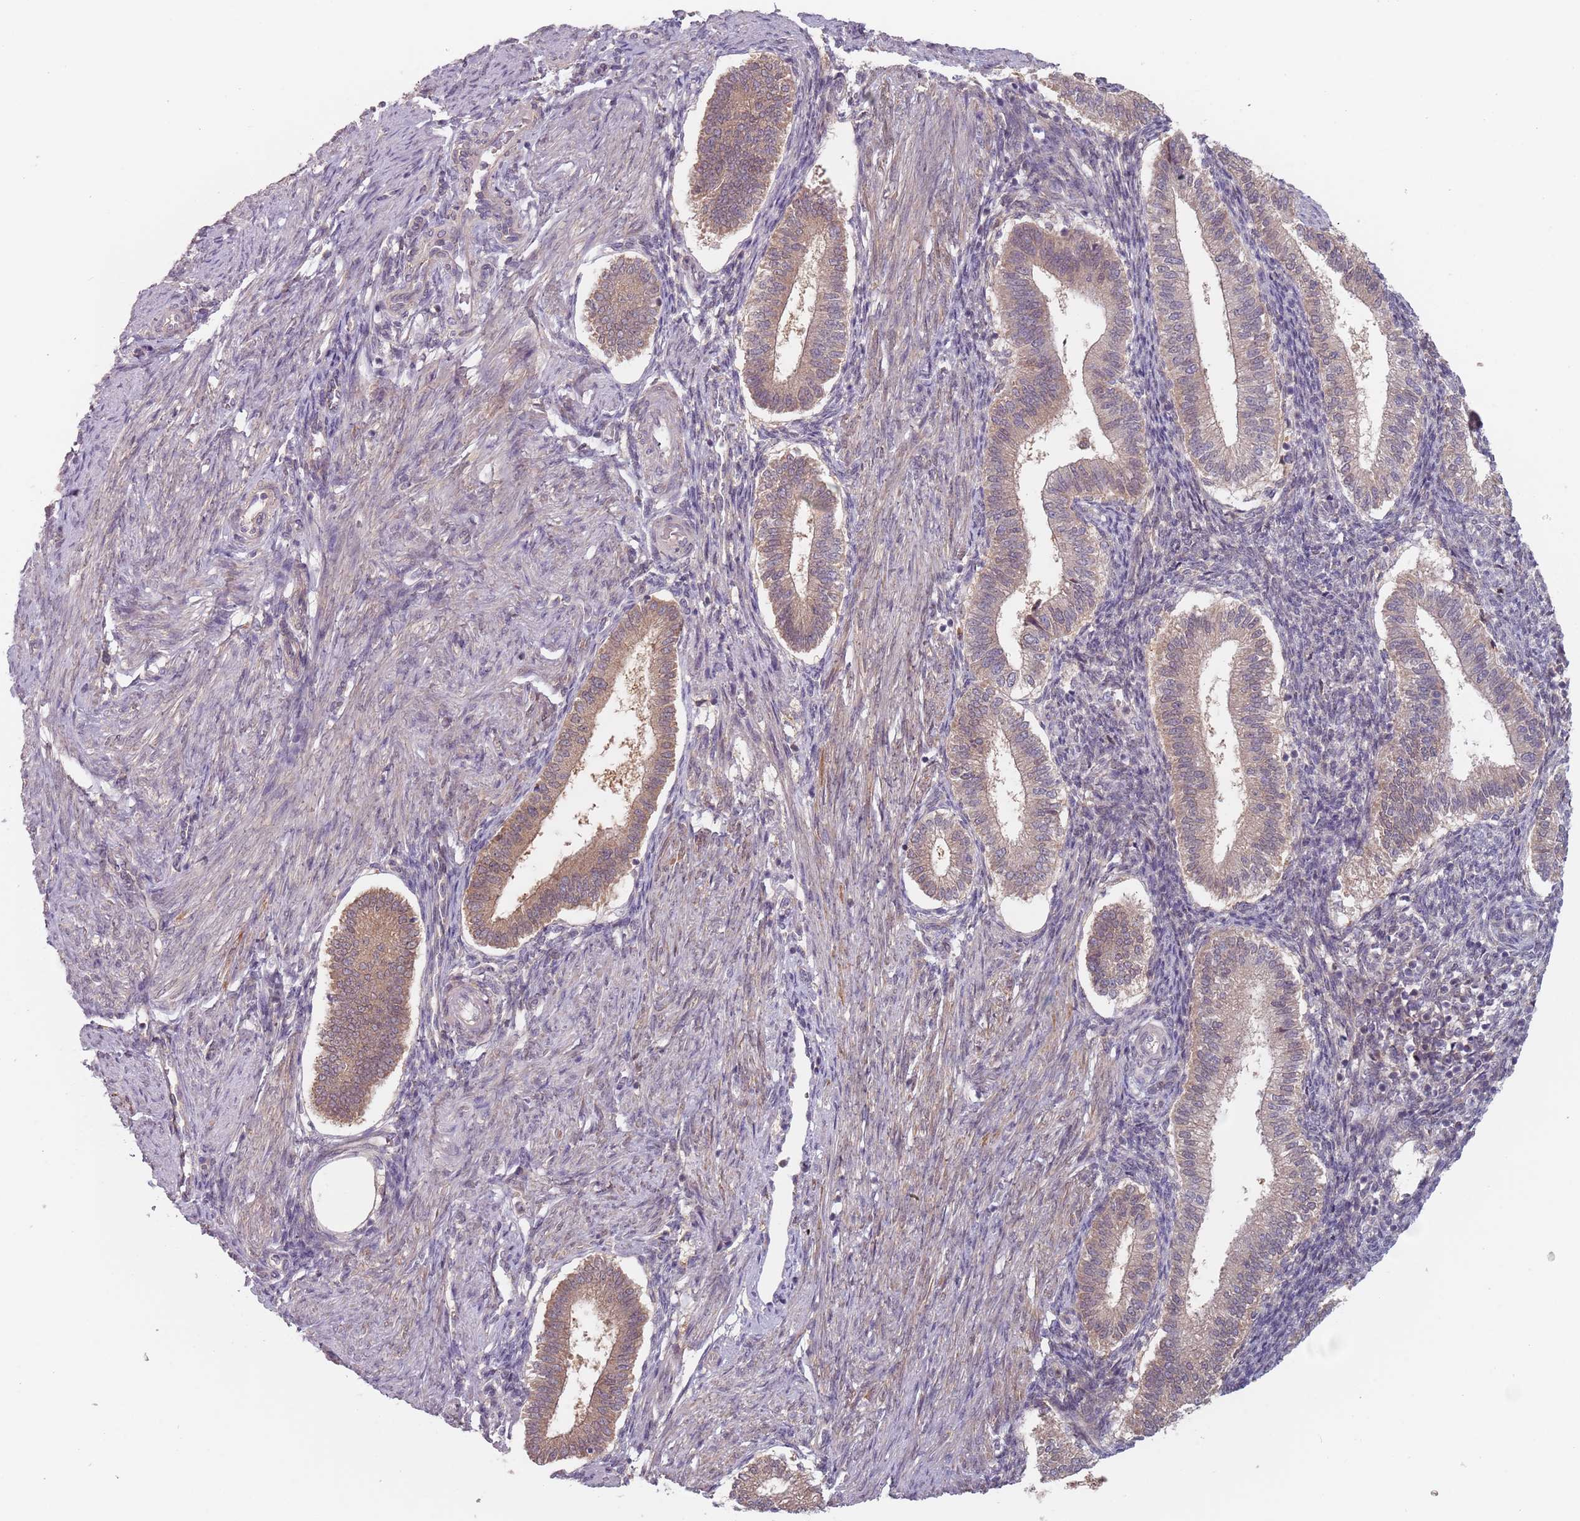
{"staining": {"intensity": "negative", "quantity": "none", "location": "none"}, "tissue": "endometrium", "cell_type": "Cells in endometrial stroma", "image_type": "normal", "snomed": [{"axis": "morphology", "description": "Normal tissue, NOS"}, {"axis": "topography", "description": "Endometrium"}], "caption": "High power microscopy photomicrograph of an IHC histopathology image of benign endometrium, revealing no significant expression in cells in endometrial stroma.", "gene": "NAXE", "patient": {"sex": "female", "age": 25}}